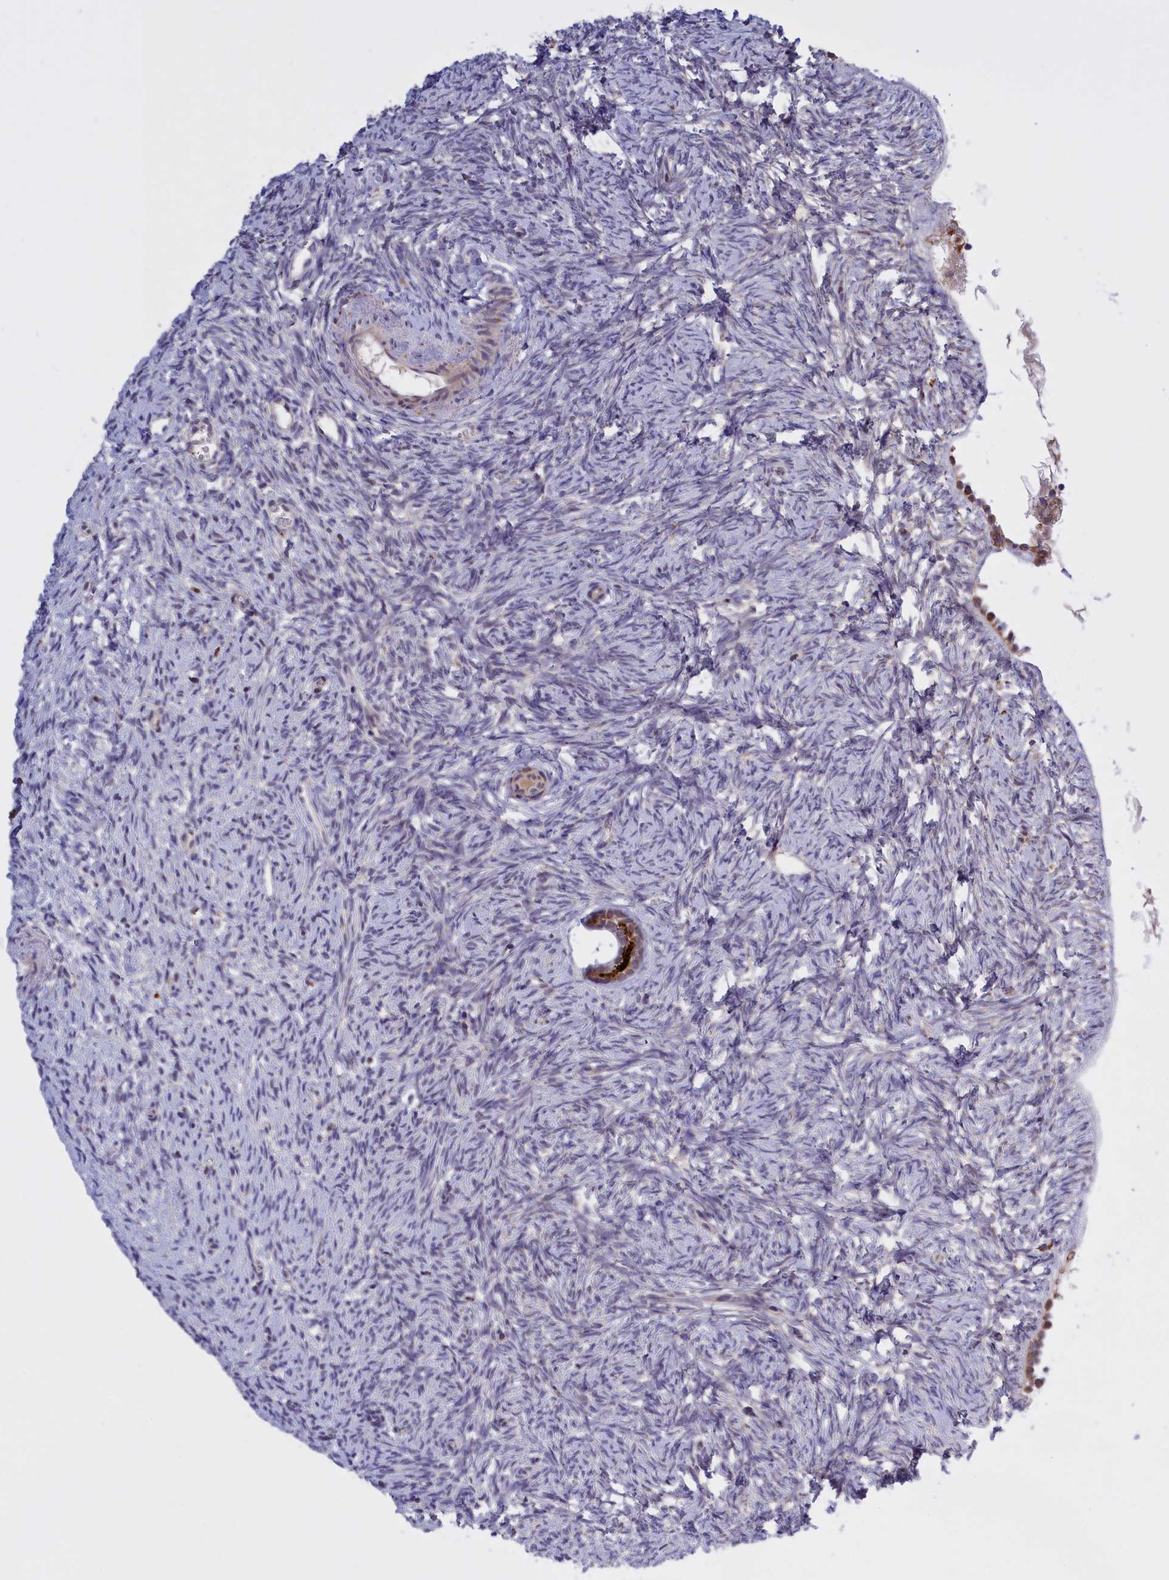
{"staining": {"intensity": "moderate", "quantity": ">75%", "location": "cytoplasmic/membranous"}, "tissue": "ovary", "cell_type": "Follicle cells", "image_type": "normal", "snomed": [{"axis": "morphology", "description": "Normal tissue, NOS"}, {"axis": "topography", "description": "Ovary"}], "caption": "Unremarkable ovary was stained to show a protein in brown. There is medium levels of moderate cytoplasmic/membranous expression in approximately >75% of follicle cells. (DAB IHC, brown staining for protein, blue staining for nuclei).", "gene": "FAM149B1", "patient": {"sex": "female", "age": 51}}